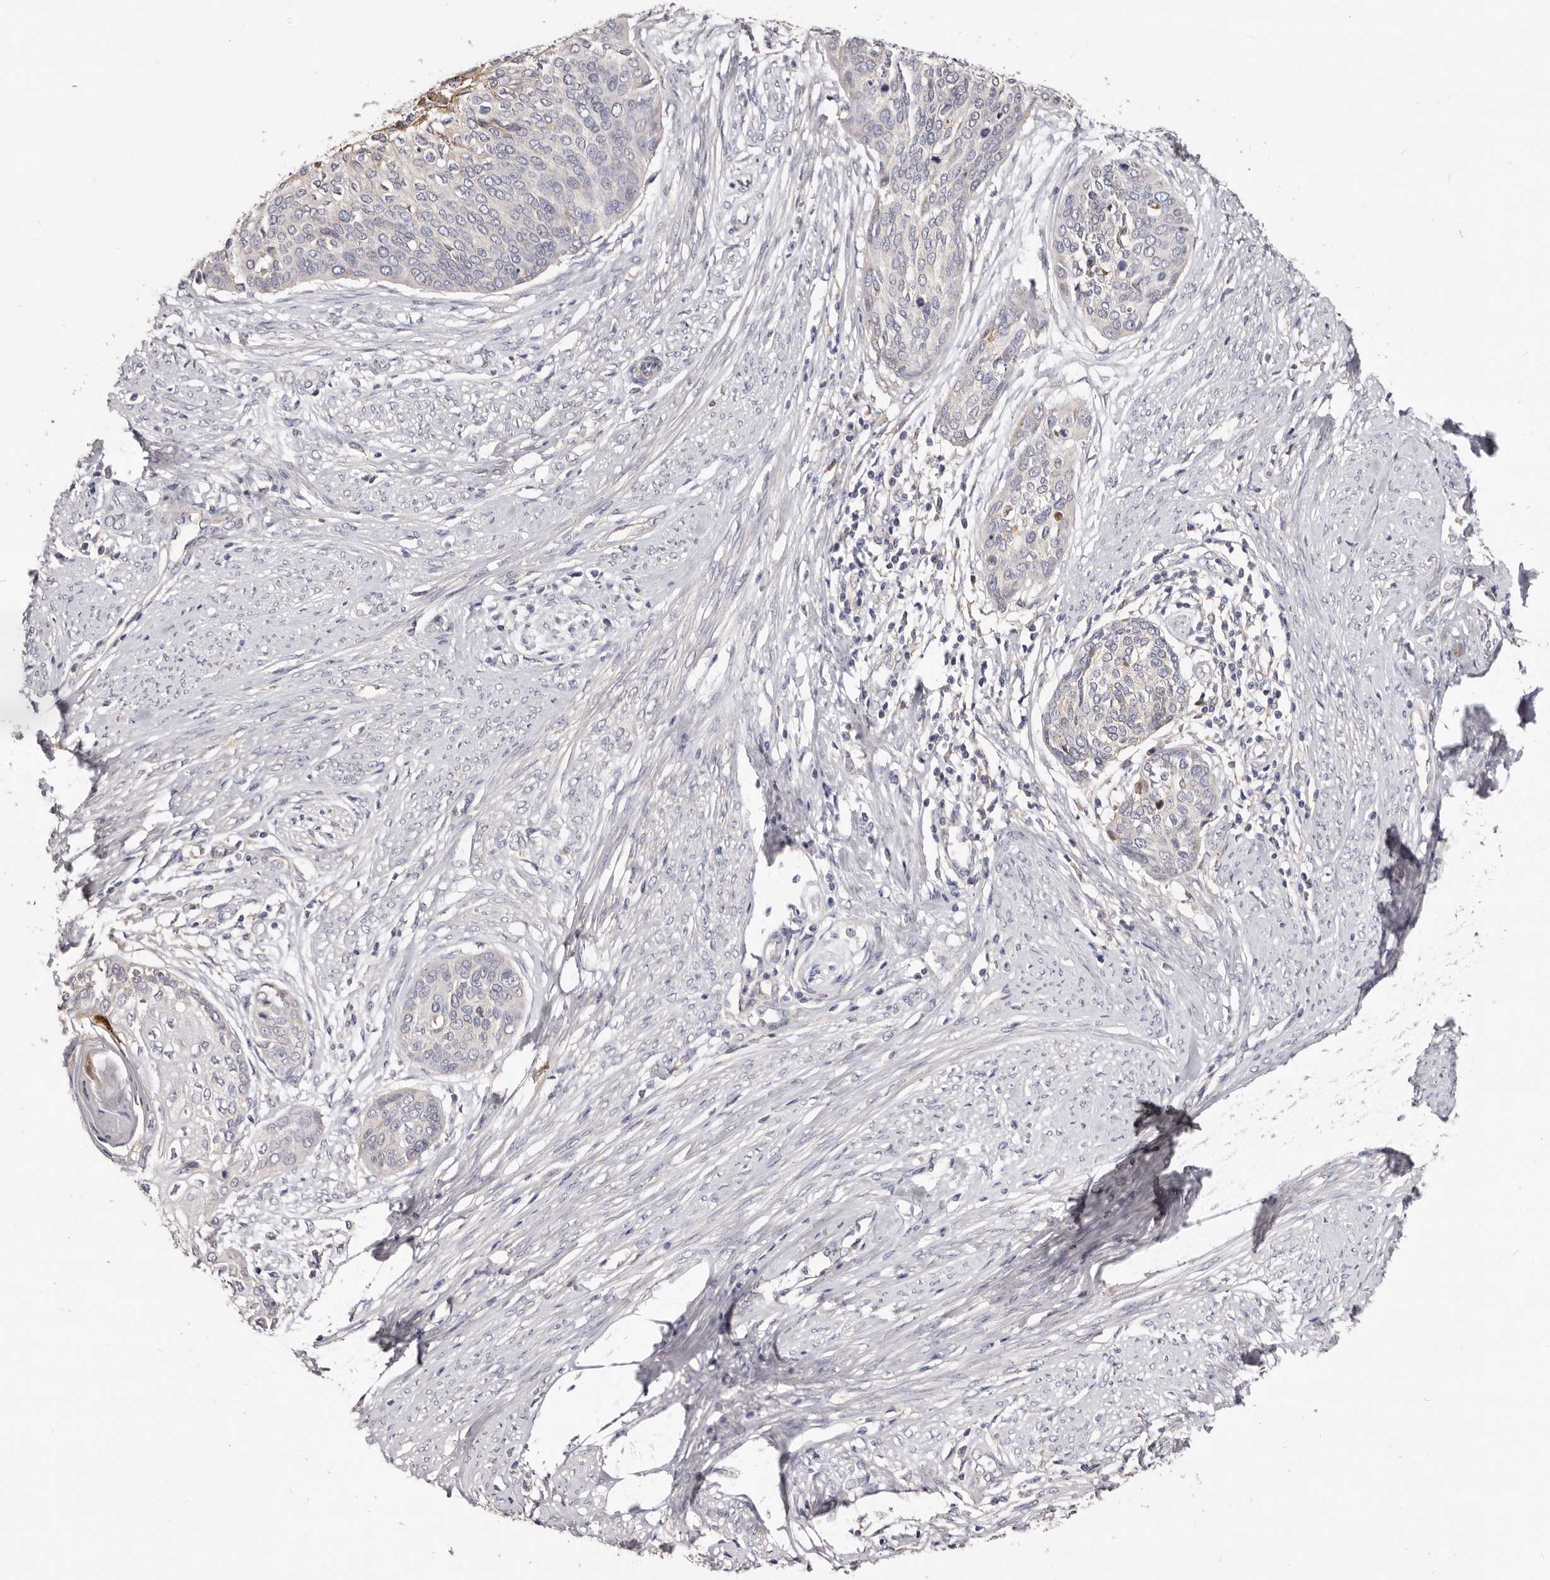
{"staining": {"intensity": "negative", "quantity": "none", "location": "none"}, "tissue": "cervical cancer", "cell_type": "Tumor cells", "image_type": "cancer", "snomed": [{"axis": "morphology", "description": "Squamous cell carcinoma, NOS"}, {"axis": "topography", "description": "Cervix"}], "caption": "This is a image of immunohistochemistry (IHC) staining of cervical squamous cell carcinoma, which shows no positivity in tumor cells.", "gene": "LRRC25", "patient": {"sex": "female", "age": 37}}